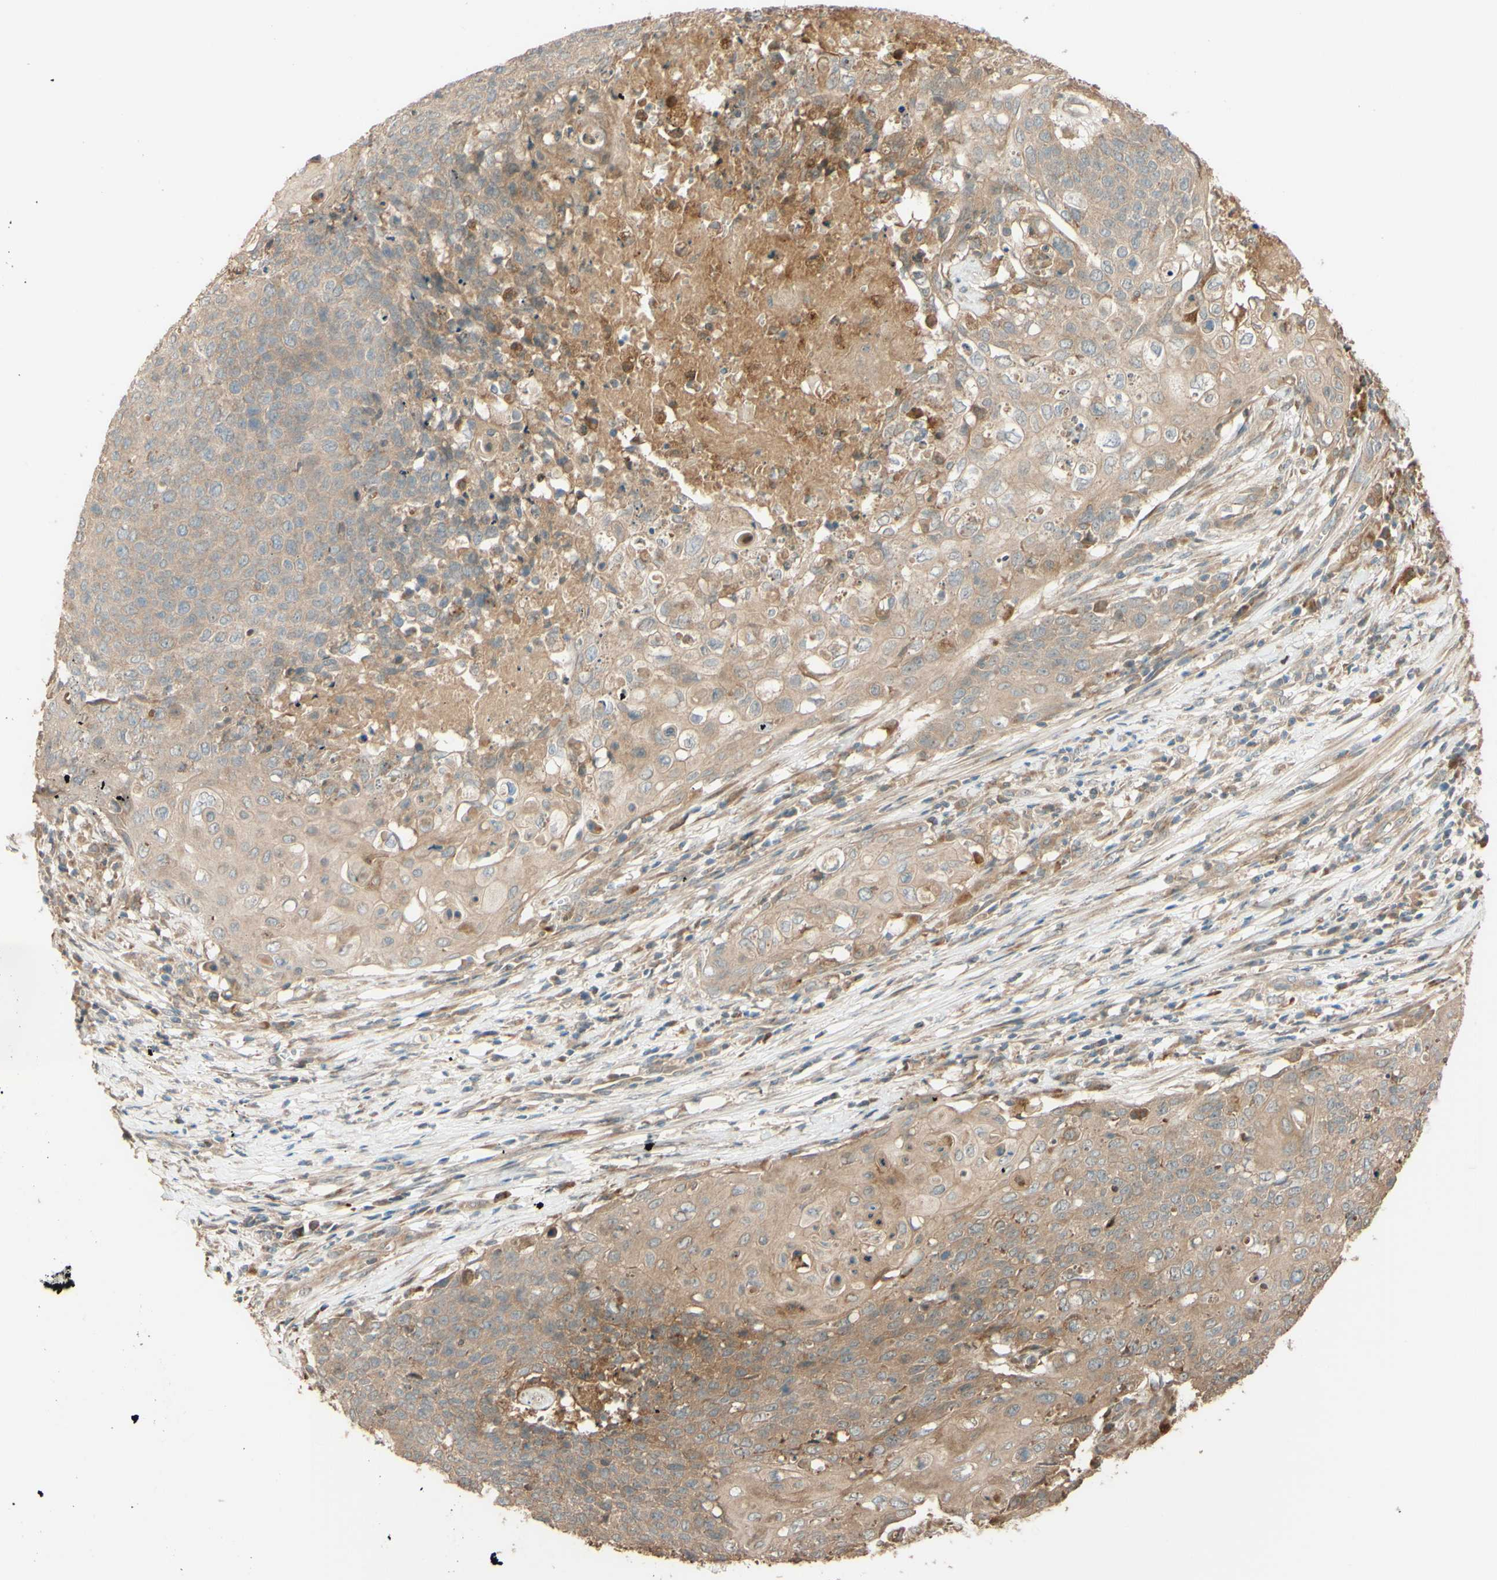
{"staining": {"intensity": "weak", "quantity": ">75%", "location": "cytoplasmic/membranous"}, "tissue": "cervical cancer", "cell_type": "Tumor cells", "image_type": "cancer", "snomed": [{"axis": "morphology", "description": "Squamous cell carcinoma, NOS"}, {"axis": "topography", "description": "Cervix"}], "caption": "Immunohistochemical staining of human cervical squamous cell carcinoma shows low levels of weak cytoplasmic/membranous expression in approximately >75% of tumor cells.", "gene": "RNF19A", "patient": {"sex": "female", "age": 39}}